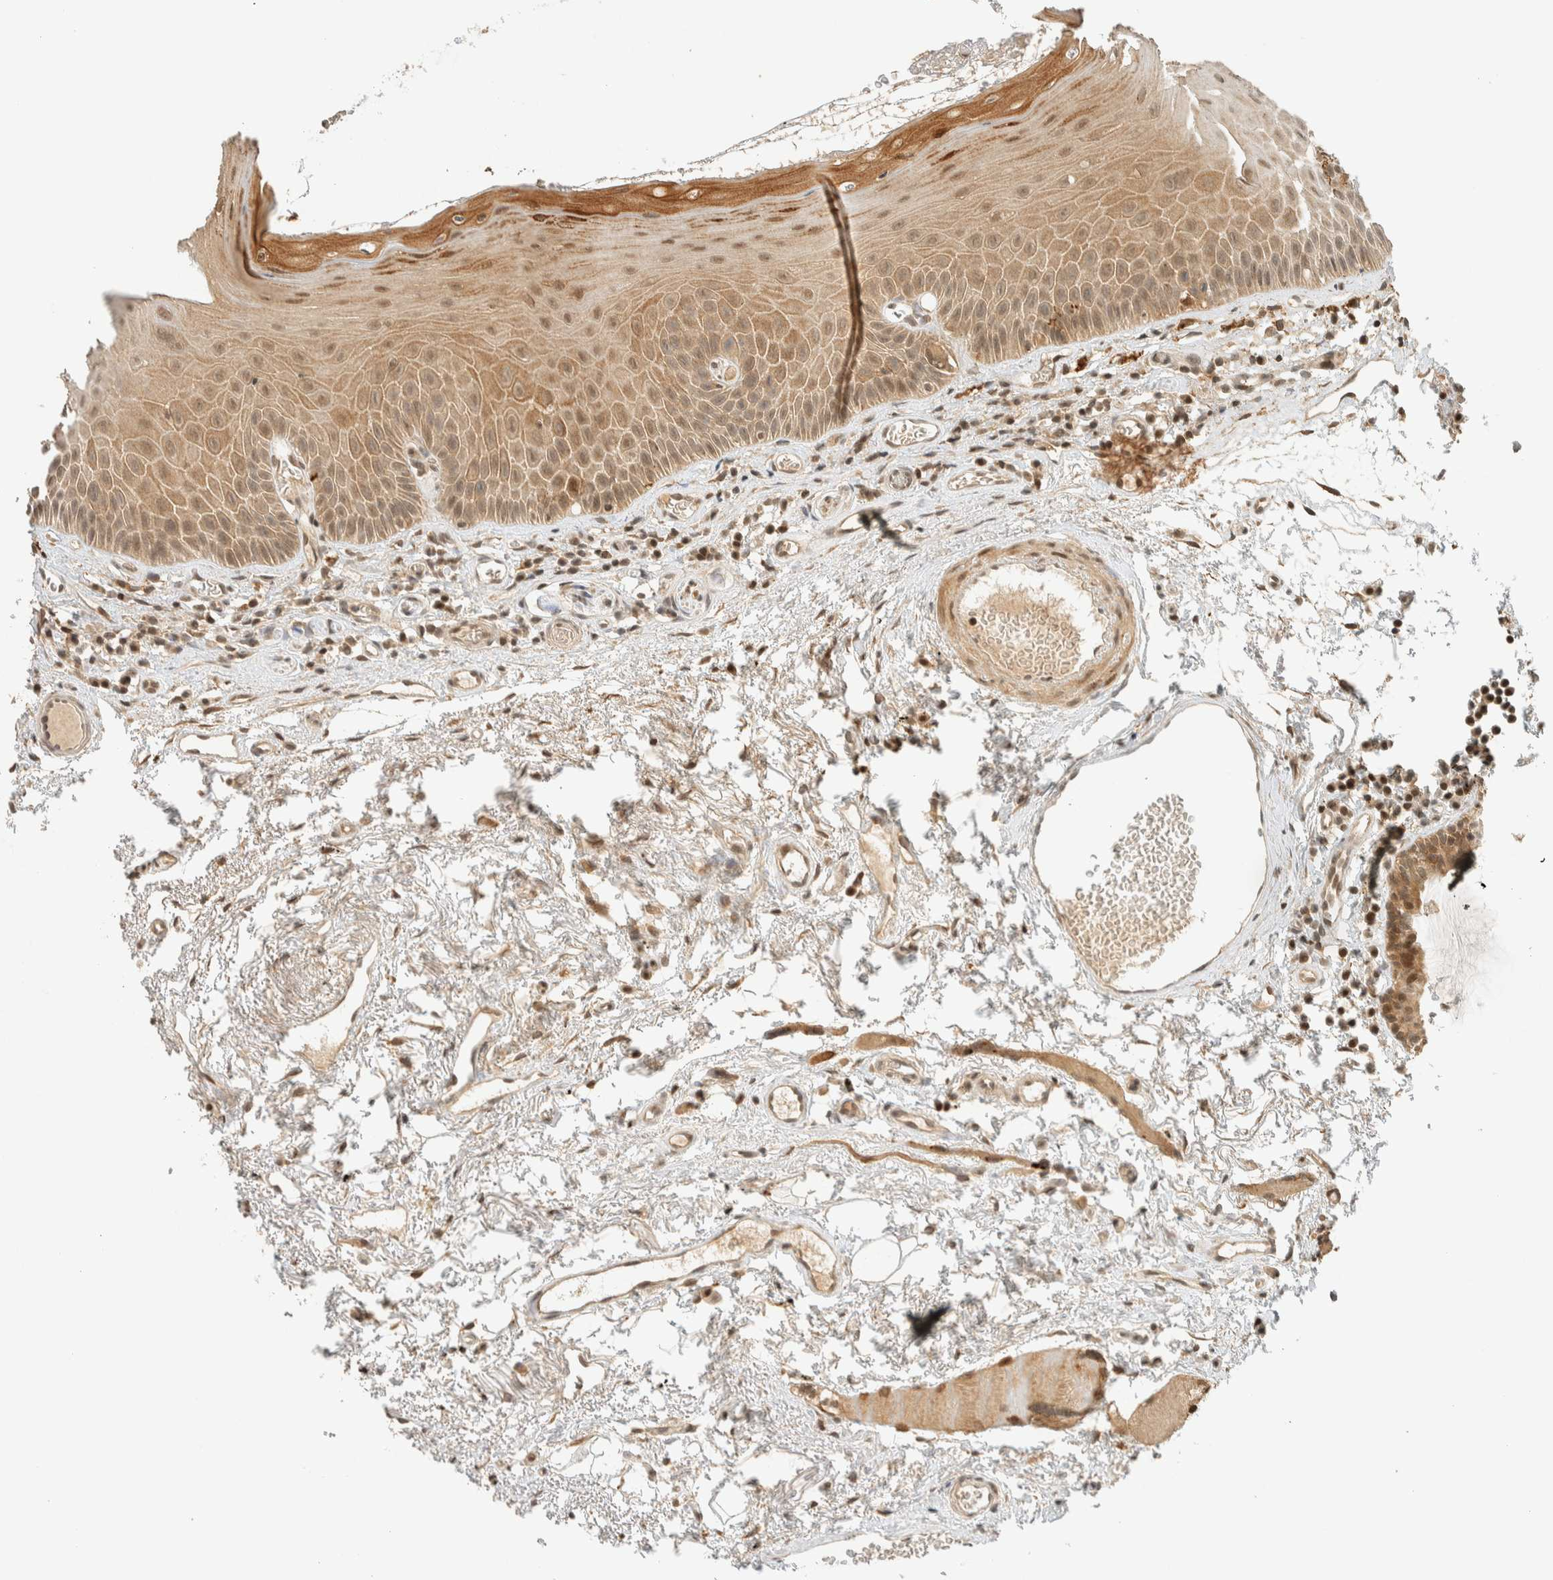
{"staining": {"intensity": "moderate", "quantity": ">75%", "location": "cytoplasmic/membranous"}, "tissue": "oral mucosa", "cell_type": "Squamous epithelial cells", "image_type": "normal", "snomed": [{"axis": "morphology", "description": "Normal tissue, NOS"}, {"axis": "topography", "description": "Skeletal muscle"}, {"axis": "topography", "description": "Oral tissue"}, {"axis": "topography", "description": "Peripheral nerve tissue"}], "caption": "An image of oral mucosa stained for a protein reveals moderate cytoplasmic/membranous brown staining in squamous epithelial cells. Using DAB (3,3'-diaminobenzidine) (brown) and hematoxylin (blue) stains, captured at high magnification using brightfield microscopy.", "gene": "KIFAP3", "patient": {"sex": "female", "age": 84}}